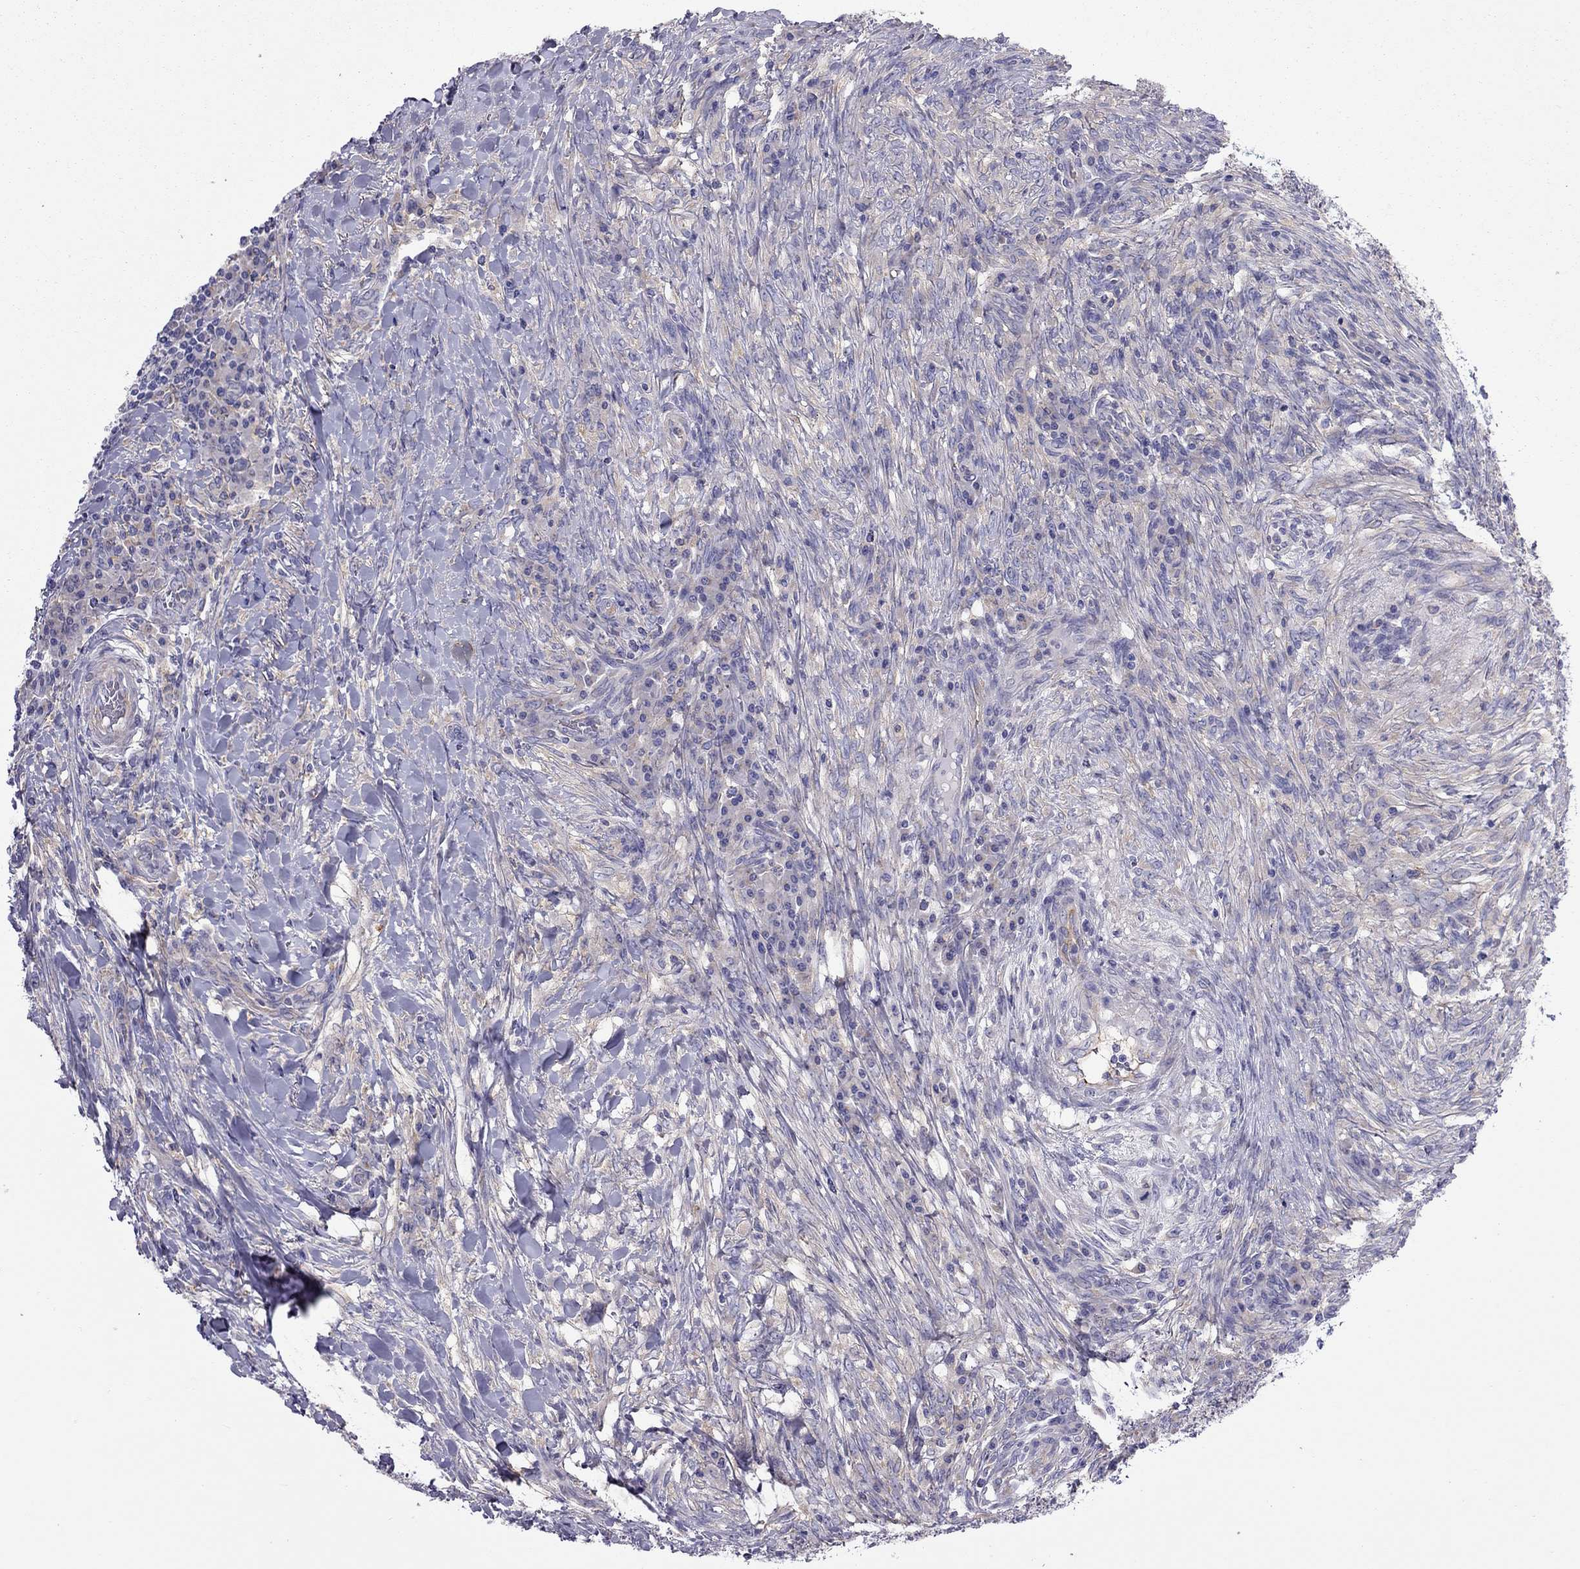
{"staining": {"intensity": "negative", "quantity": "none", "location": "none"}, "tissue": "colorectal cancer", "cell_type": "Tumor cells", "image_type": "cancer", "snomed": [{"axis": "morphology", "description": "Adenocarcinoma, NOS"}, {"axis": "topography", "description": "Colon"}], "caption": "A photomicrograph of adenocarcinoma (colorectal) stained for a protein shows no brown staining in tumor cells.", "gene": "ALOX15B", "patient": {"sex": "male", "age": 53}}